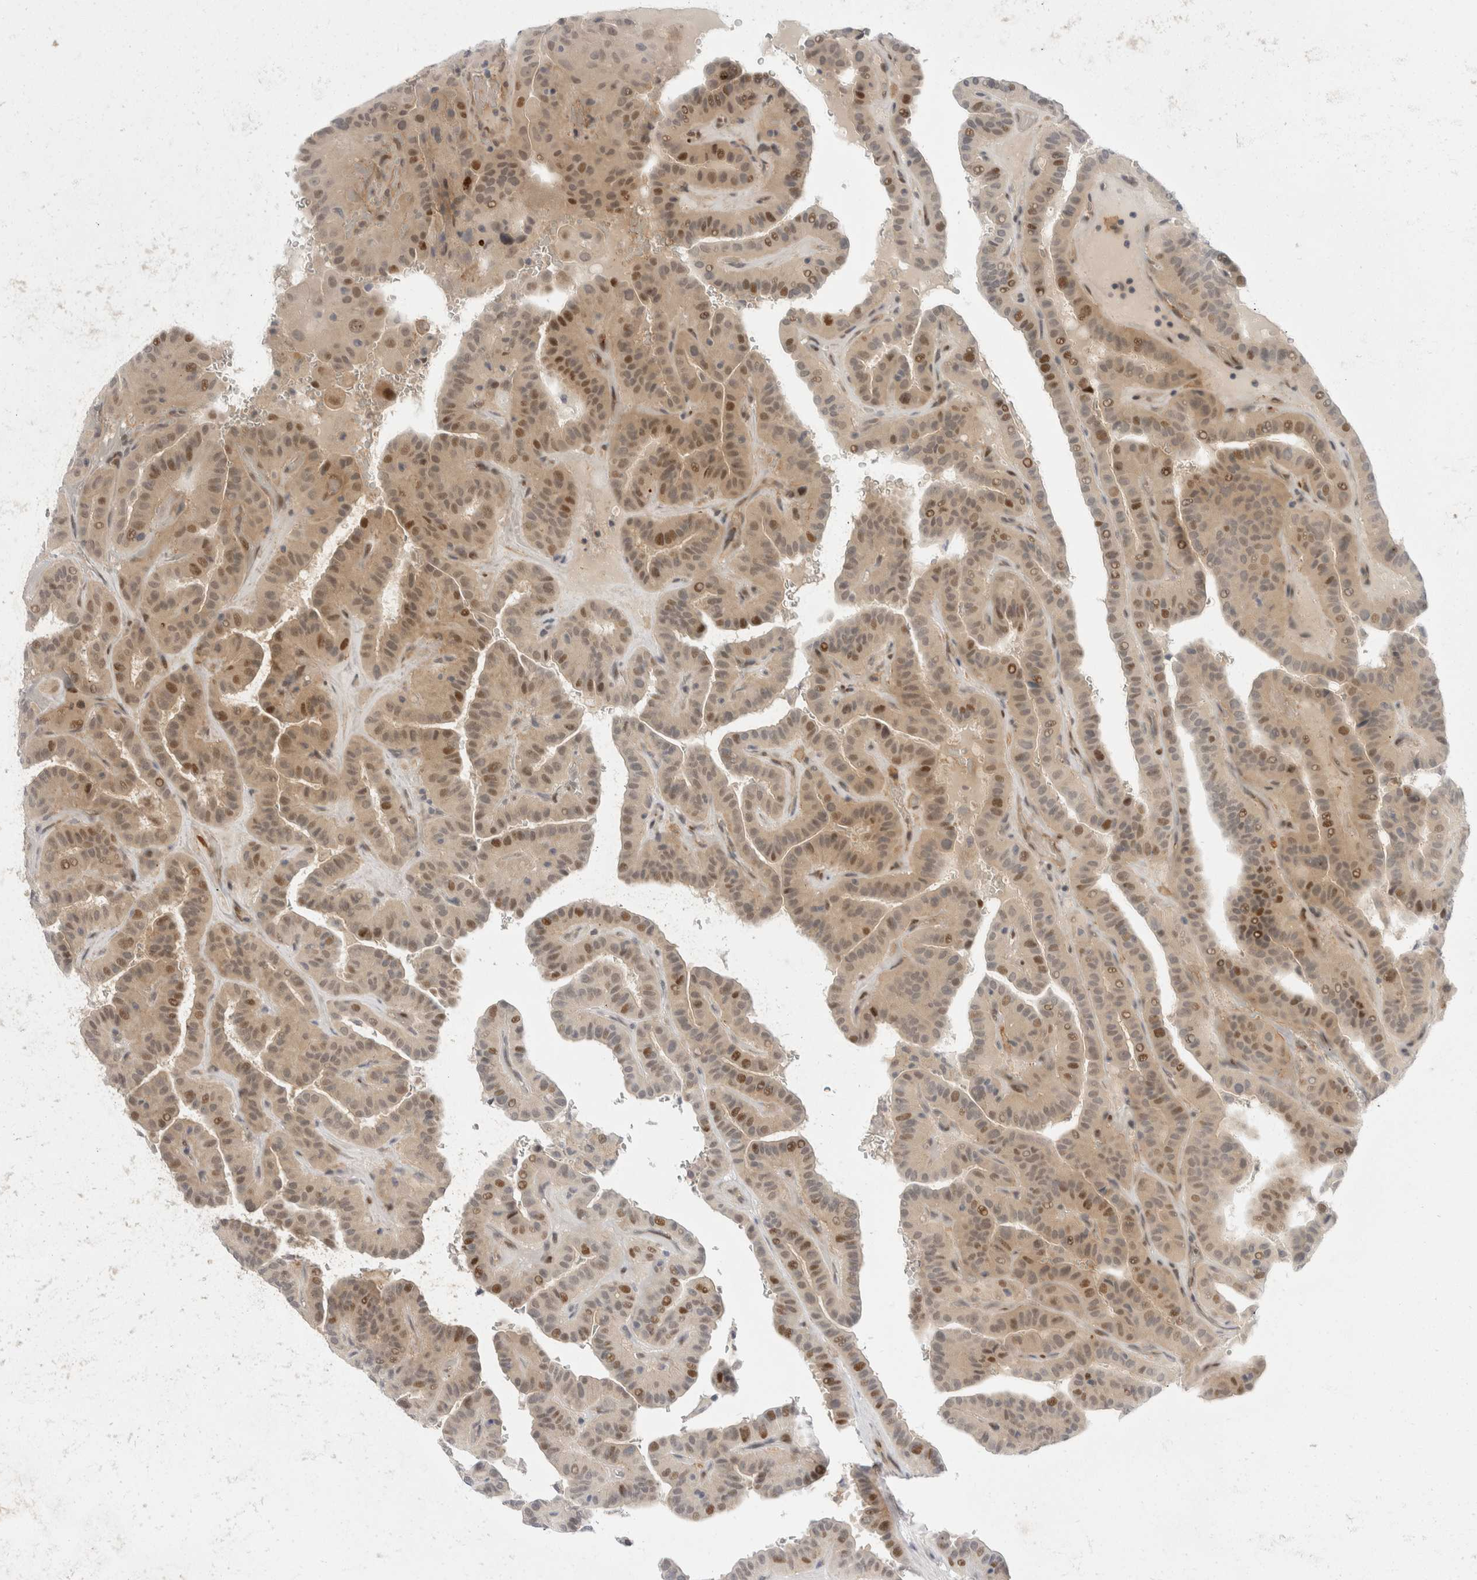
{"staining": {"intensity": "moderate", "quantity": ">75%", "location": "cytoplasmic/membranous,nuclear"}, "tissue": "thyroid cancer", "cell_type": "Tumor cells", "image_type": "cancer", "snomed": [{"axis": "morphology", "description": "Papillary adenocarcinoma, NOS"}, {"axis": "topography", "description": "Thyroid gland"}], "caption": "A brown stain highlights moderate cytoplasmic/membranous and nuclear expression of a protein in human thyroid cancer (papillary adenocarcinoma) tumor cells.", "gene": "TOM1L2", "patient": {"sex": "male", "age": 77}}